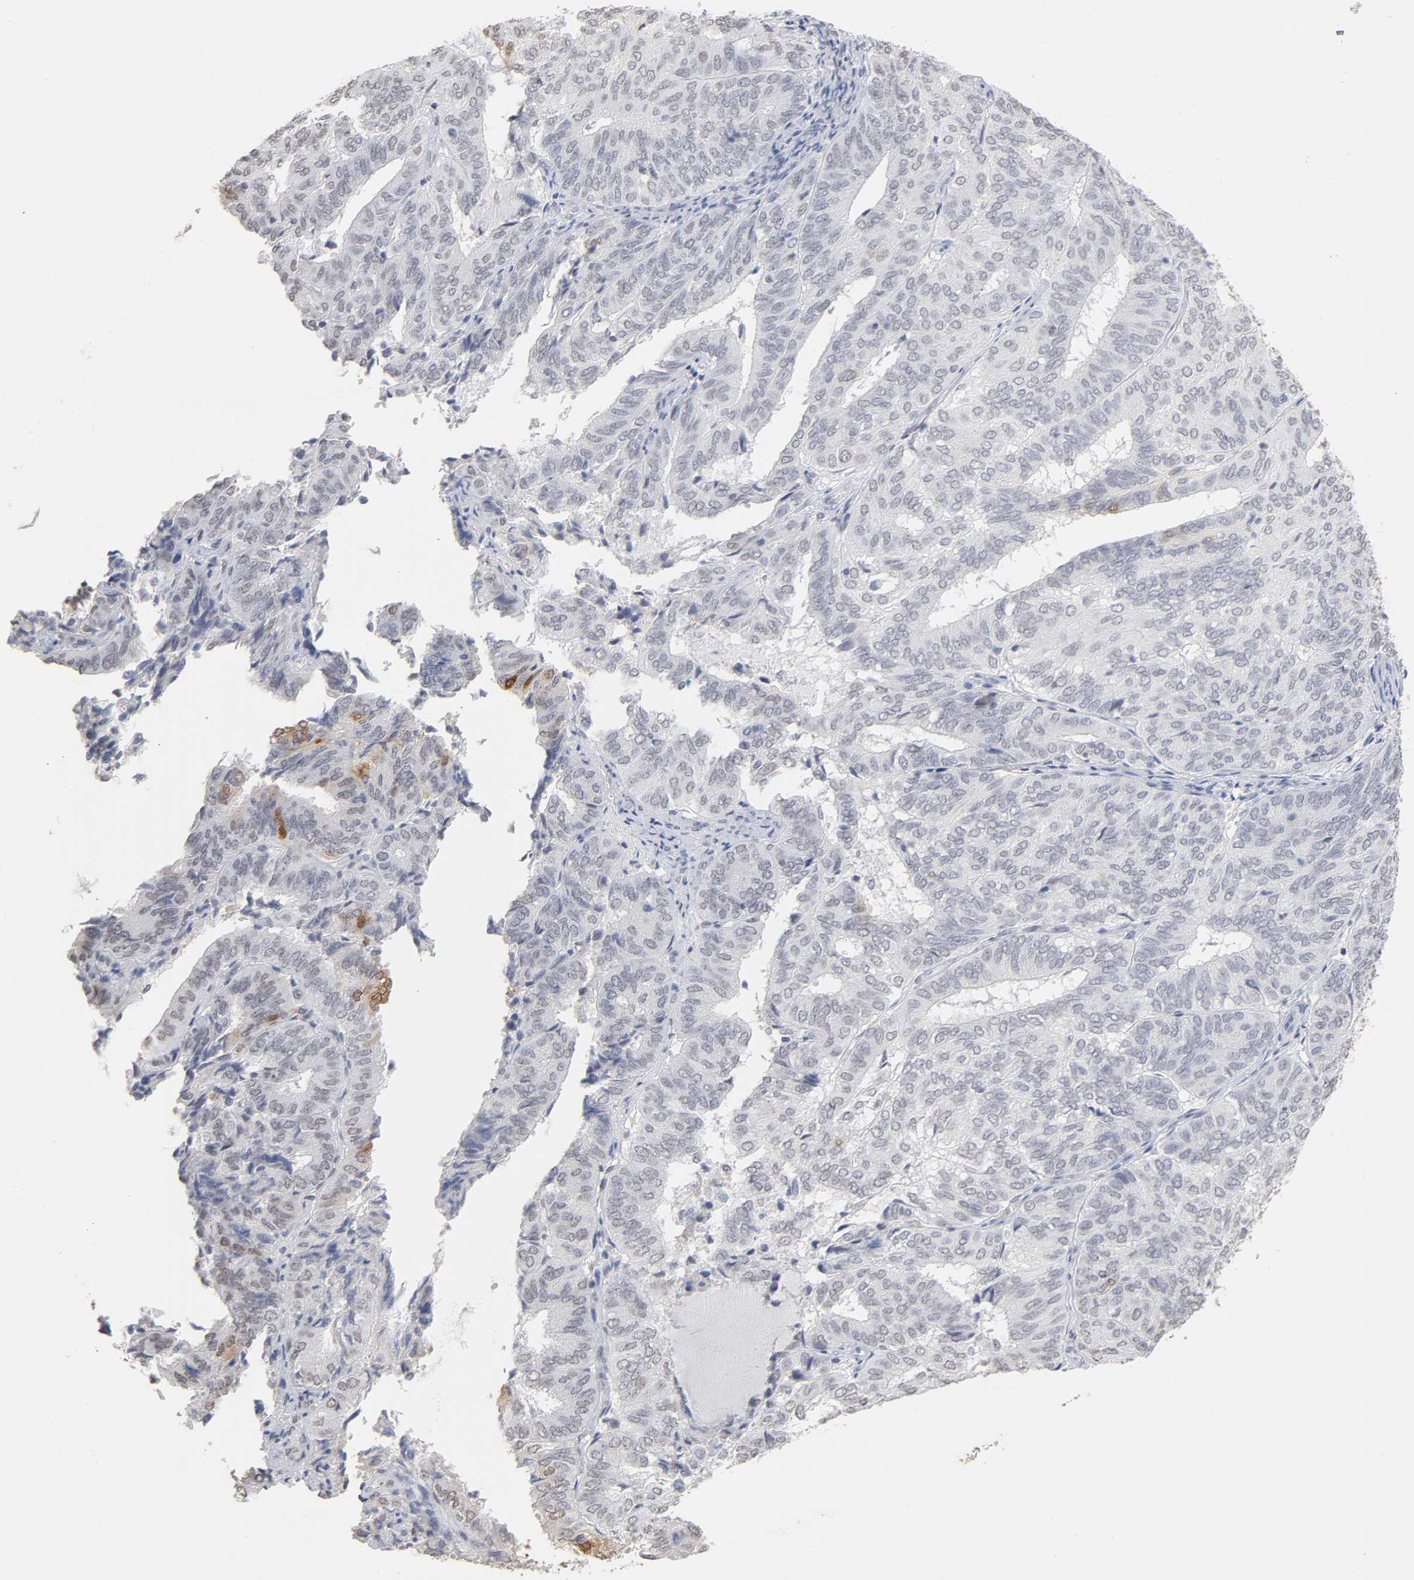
{"staining": {"intensity": "weak", "quantity": "<25%", "location": "cytoplasmic/membranous,nuclear"}, "tissue": "endometrial cancer", "cell_type": "Tumor cells", "image_type": "cancer", "snomed": [{"axis": "morphology", "description": "Adenocarcinoma, NOS"}, {"axis": "topography", "description": "Uterus"}], "caption": "The photomicrograph displays no staining of tumor cells in endometrial cancer (adenocarcinoma).", "gene": "CRABP2", "patient": {"sex": "female", "age": 60}}